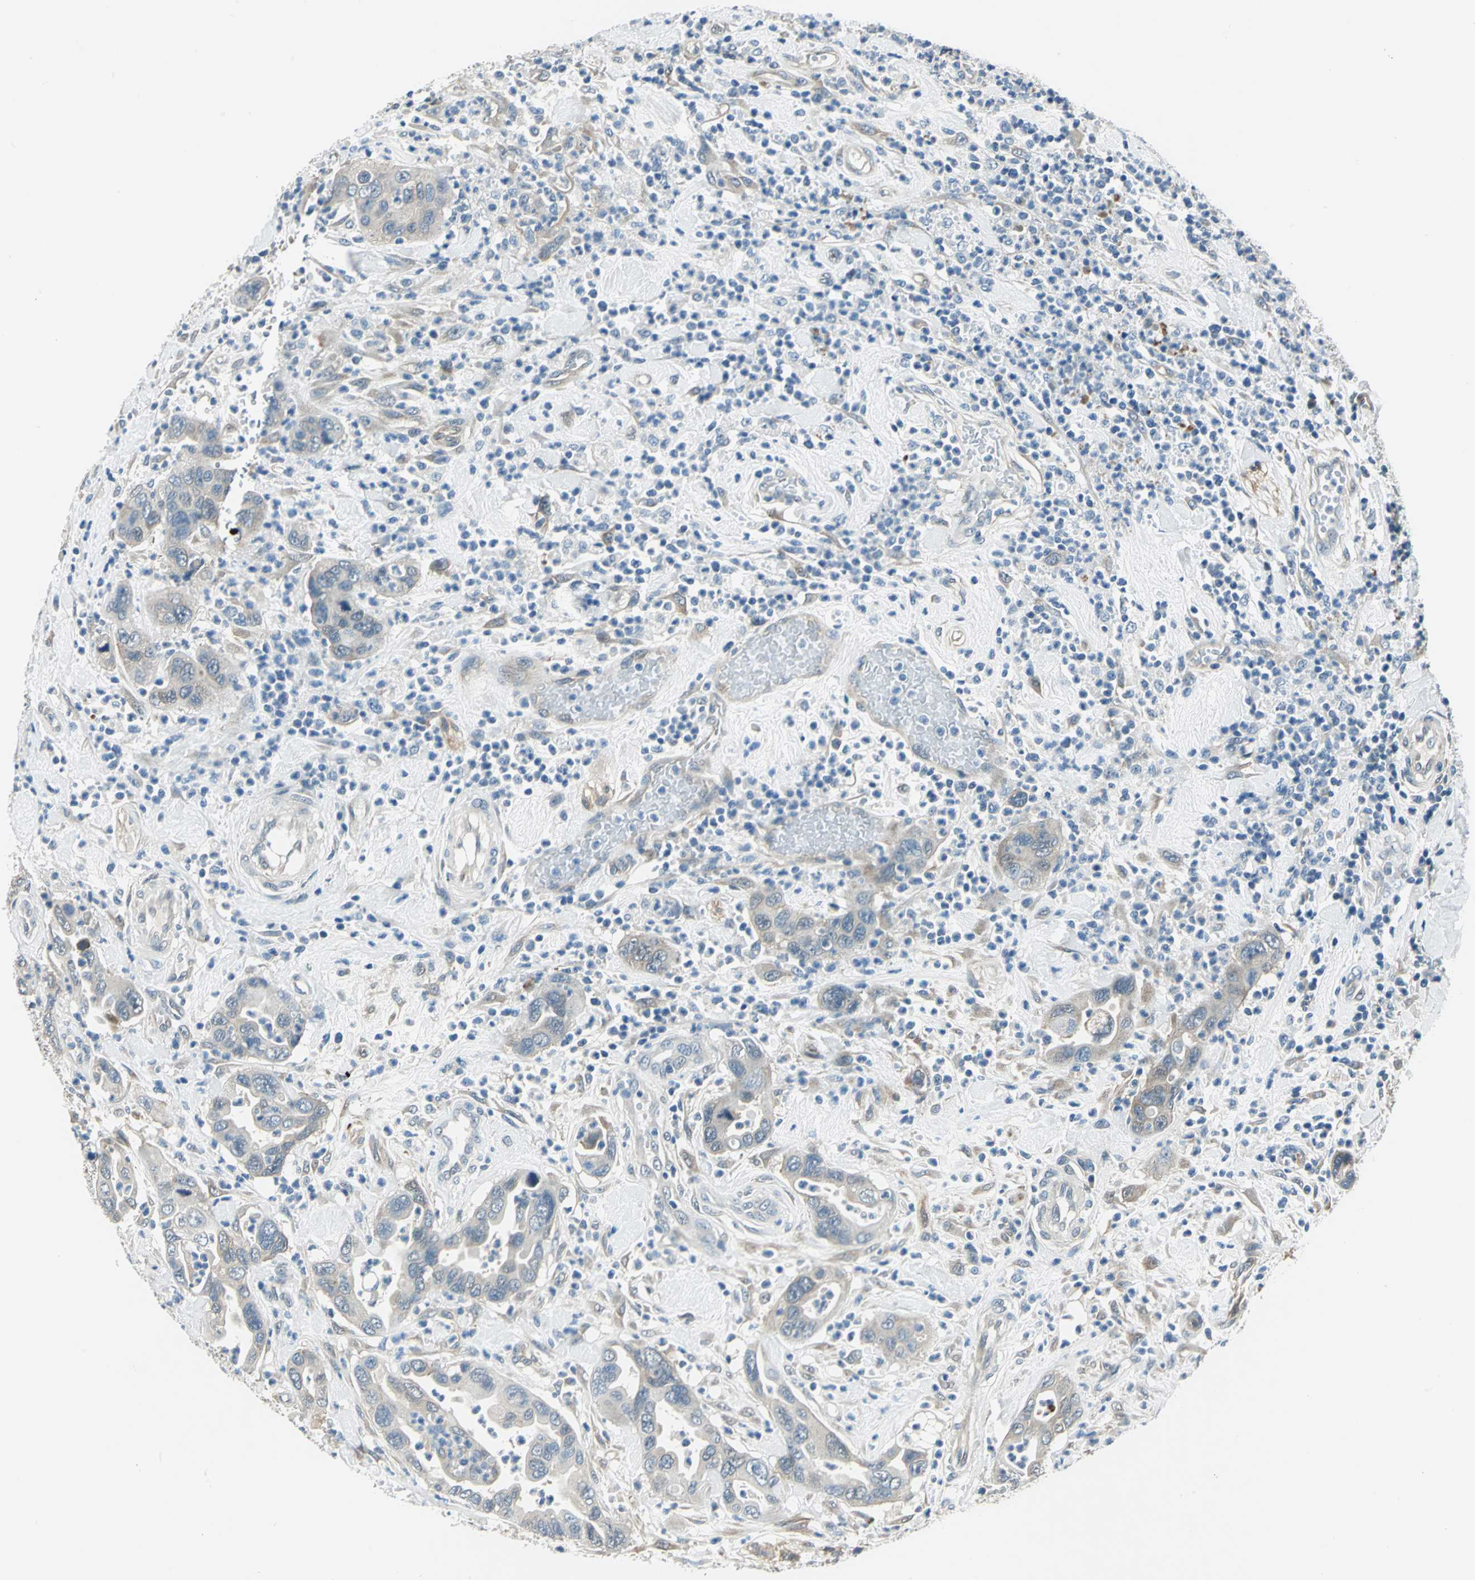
{"staining": {"intensity": "weak", "quantity": "<25%", "location": "cytoplasmic/membranous"}, "tissue": "pancreatic cancer", "cell_type": "Tumor cells", "image_type": "cancer", "snomed": [{"axis": "morphology", "description": "Adenocarcinoma, NOS"}, {"axis": "topography", "description": "Pancreas"}], "caption": "An image of human pancreatic cancer (adenocarcinoma) is negative for staining in tumor cells.", "gene": "CDC42EP1", "patient": {"sex": "female", "age": 71}}